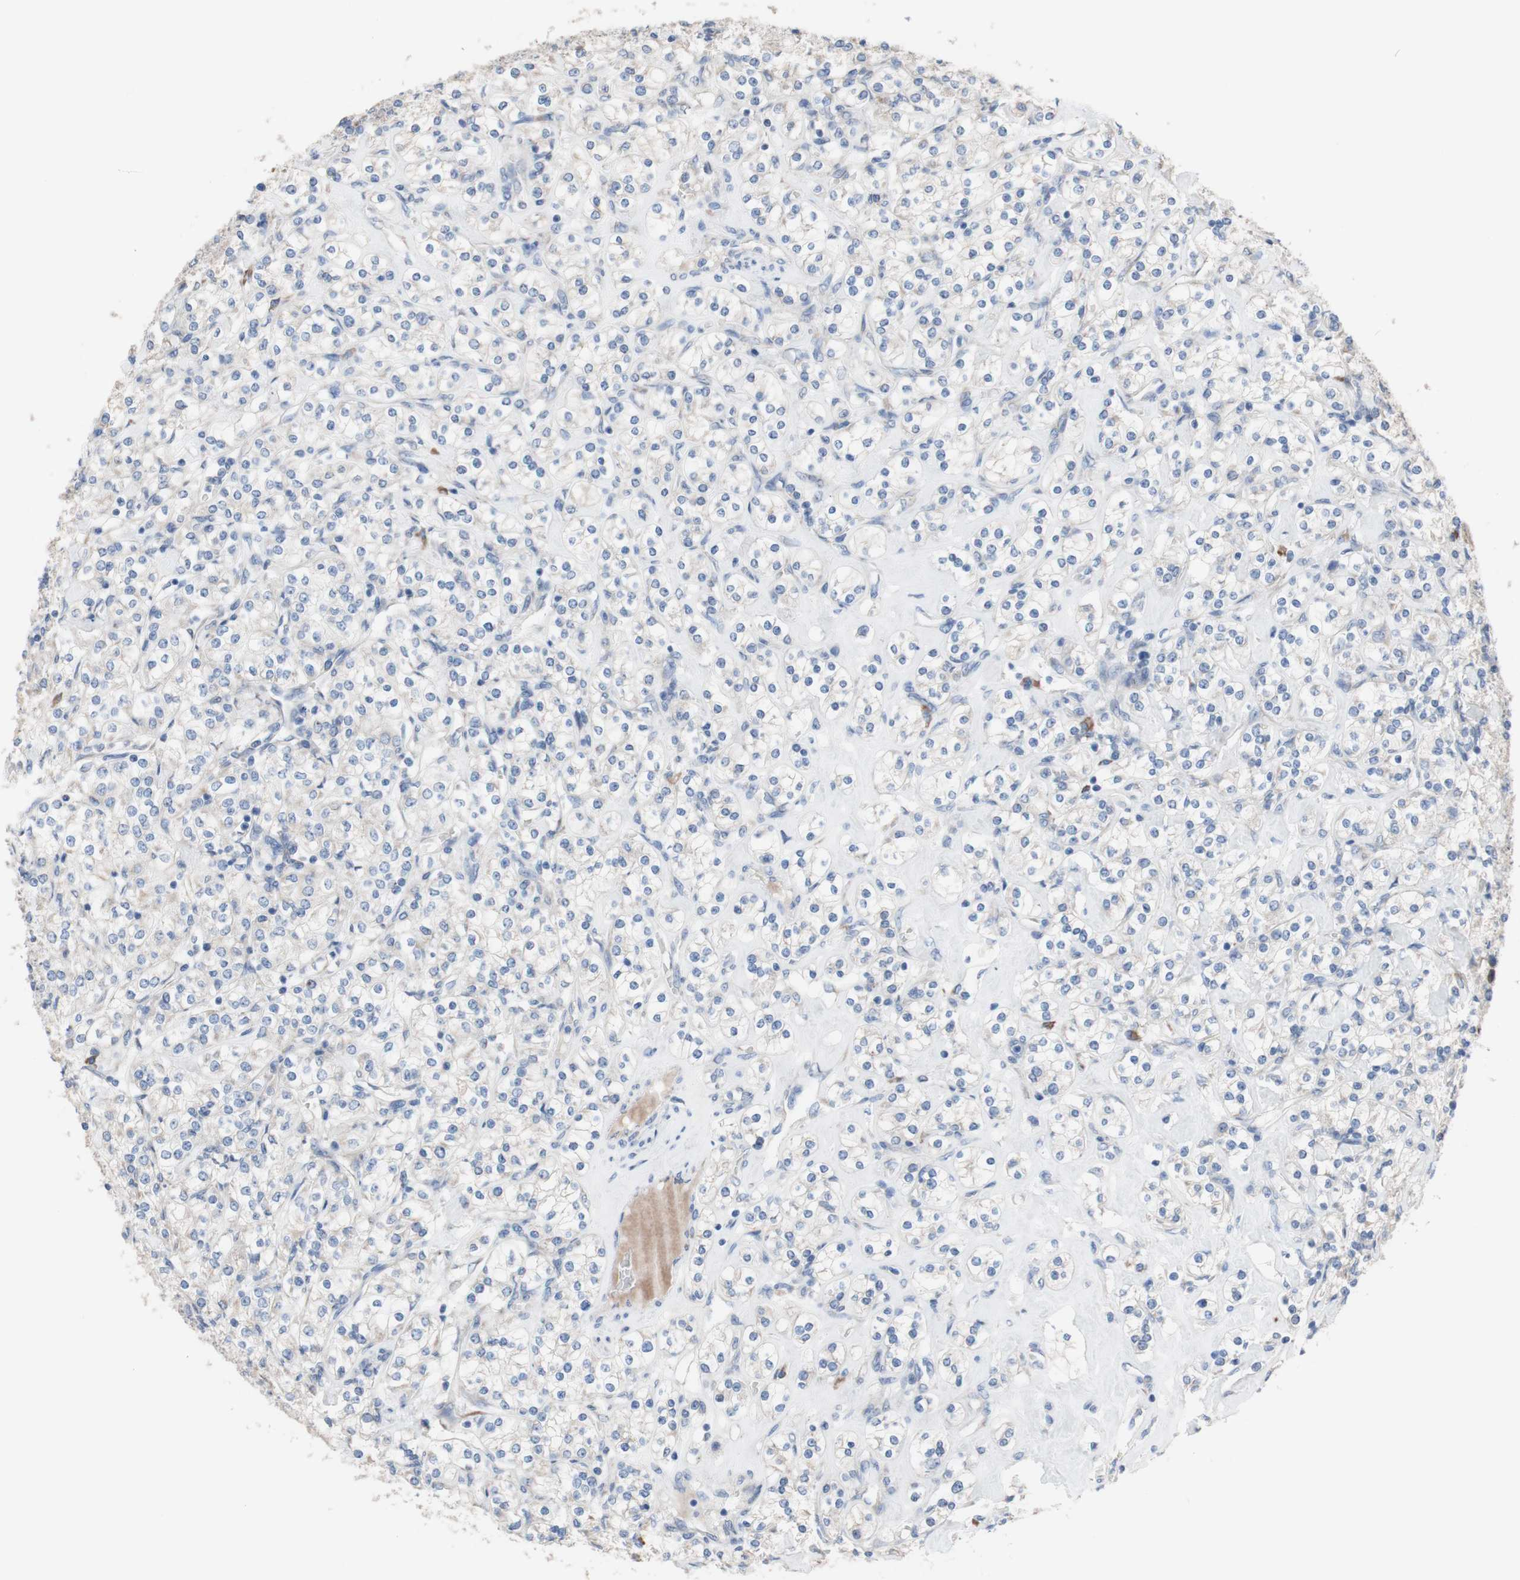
{"staining": {"intensity": "negative", "quantity": "none", "location": "none"}, "tissue": "renal cancer", "cell_type": "Tumor cells", "image_type": "cancer", "snomed": [{"axis": "morphology", "description": "Adenocarcinoma, NOS"}, {"axis": "topography", "description": "Kidney"}], "caption": "High magnification brightfield microscopy of renal adenocarcinoma stained with DAB (3,3'-diaminobenzidine) (brown) and counterstained with hematoxylin (blue): tumor cells show no significant staining.", "gene": "AGPAT5", "patient": {"sex": "male", "age": 77}}